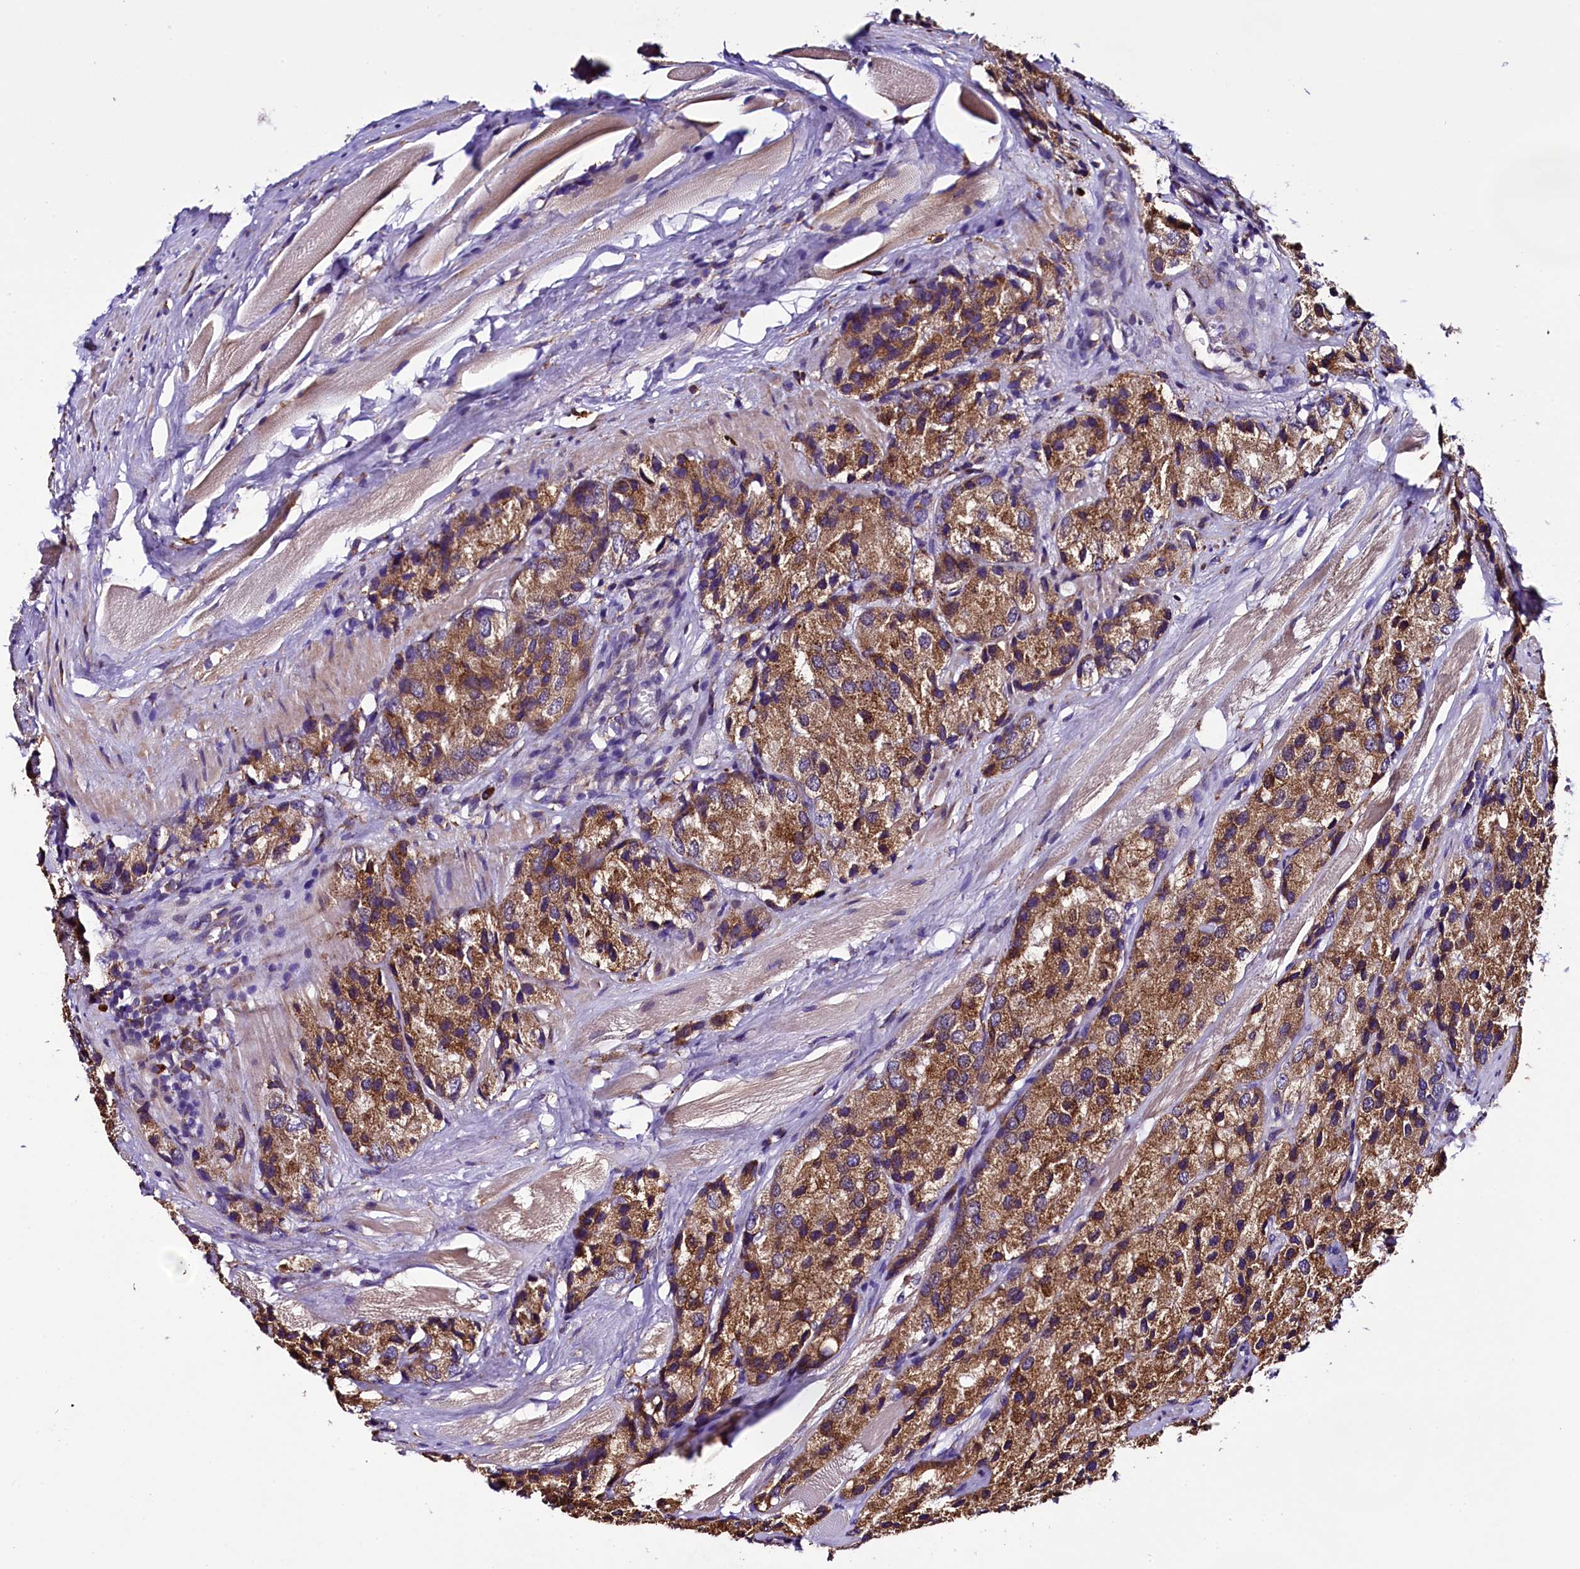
{"staining": {"intensity": "moderate", "quantity": ">75%", "location": "cytoplasmic/membranous"}, "tissue": "prostate cancer", "cell_type": "Tumor cells", "image_type": "cancer", "snomed": [{"axis": "morphology", "description": "Adenocarcinoma, High grade"}, {"axis": "topography", "description": "Prostate"}], "caption": "Approximately >75% of tumor cells in human prostate cancer (high-grade adenocarcinoma) exhibit moderate cytoplasmic/membranous protein expression as visualized by brown immunohistochemical staining.", "gene": "CAPS2", "patient": {"sex": "male", "age": 66}}